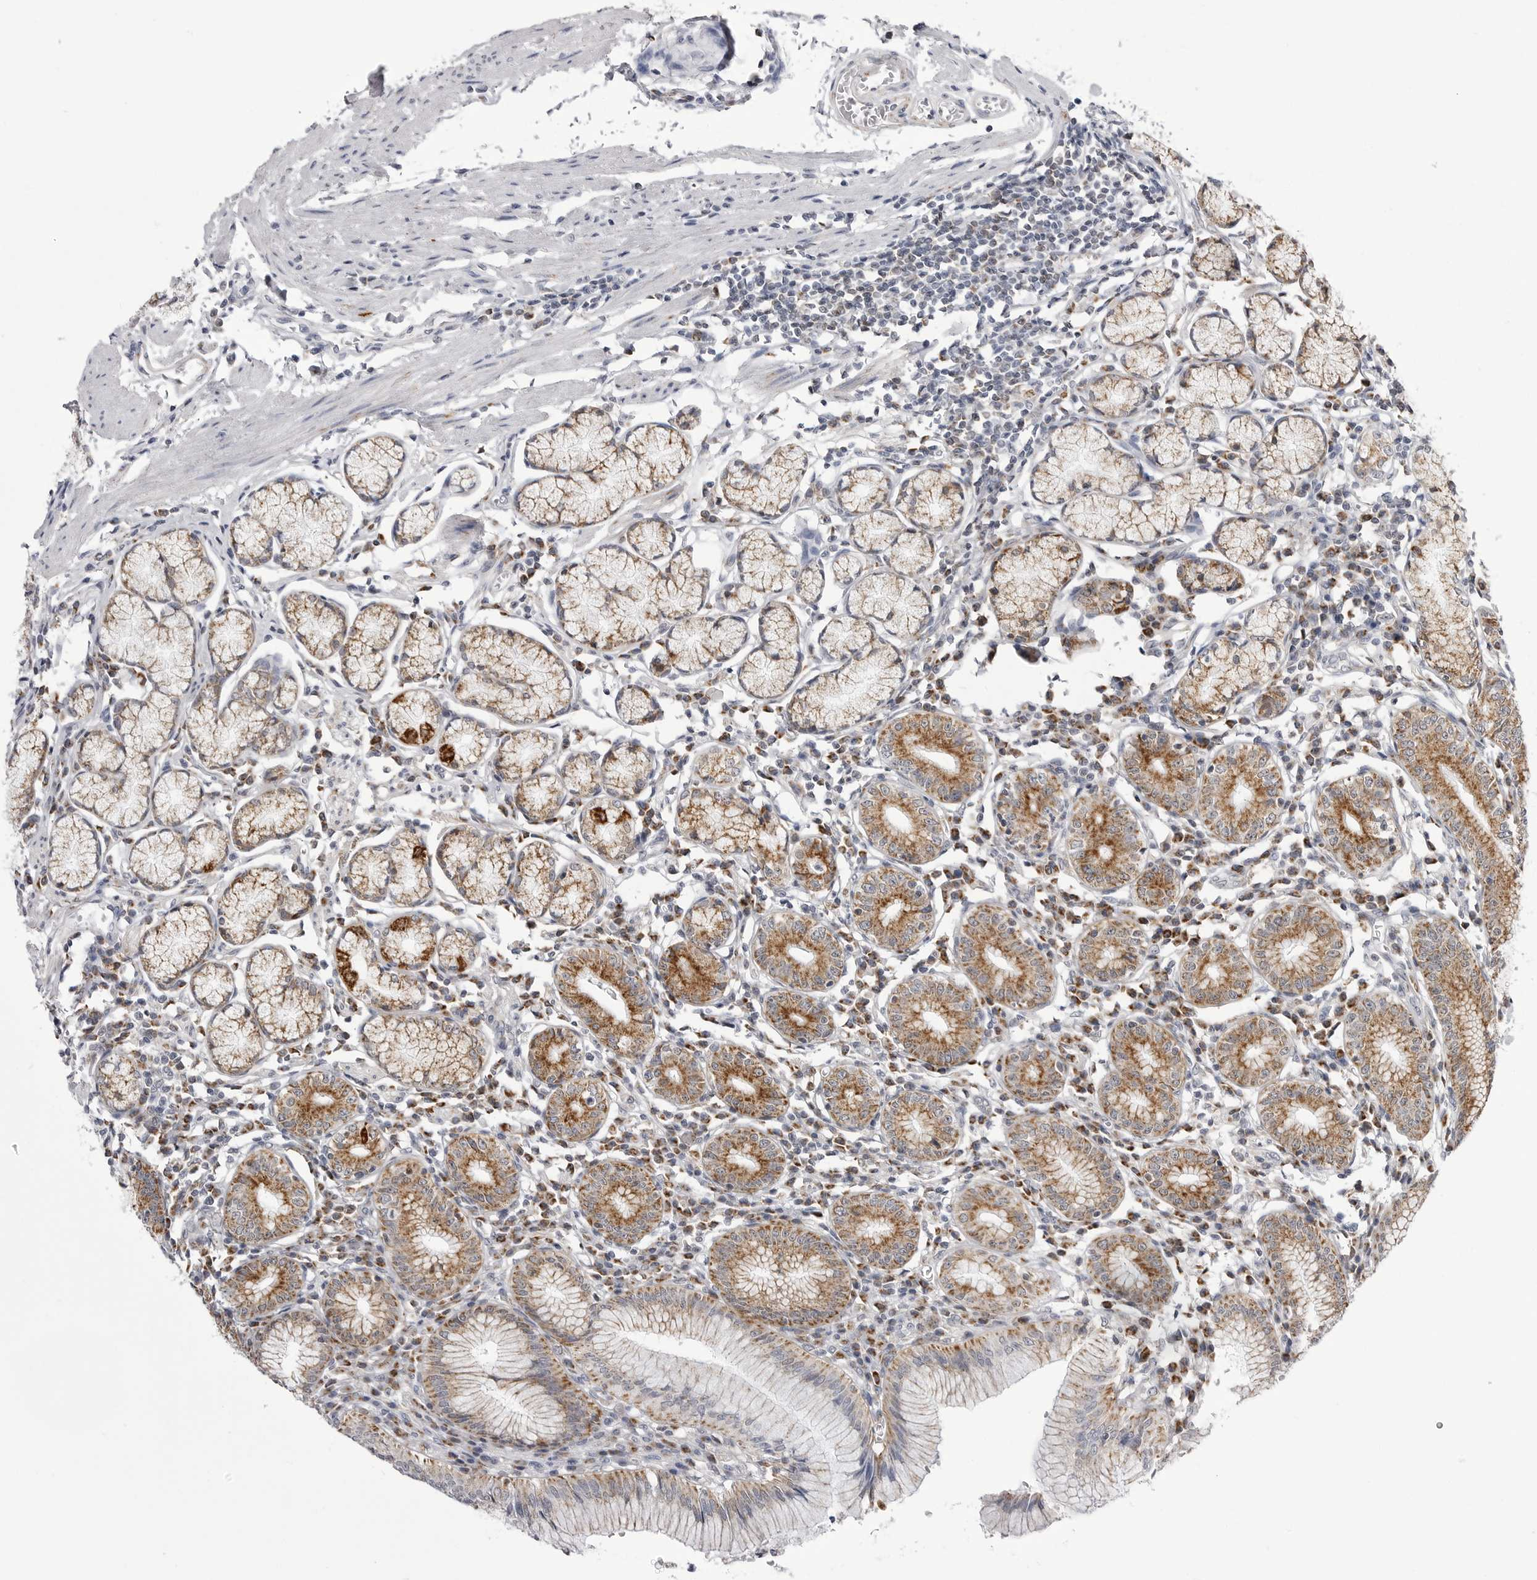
{"staining": {"intensity": "strong", "quantity": ">75%", "location": "cytoplasmic/membranous"}, "tissue": "stomach", "cell_type": "Glandular cells", "image_type": "normal", "snomed": [{"axis": "morphology", "description": "Normal tissue, NOS"}, {"axis": "topography", "description": "Stomach"}], "caption": "Approximately >75% of glandular cells in unremarkable human stomach demonstrate strong cytoplasmic/membranous protein staining as visualized by brown immunohistochemical staining.", "gene": "FH", "patient": {"sex": "male", "age": 55}}